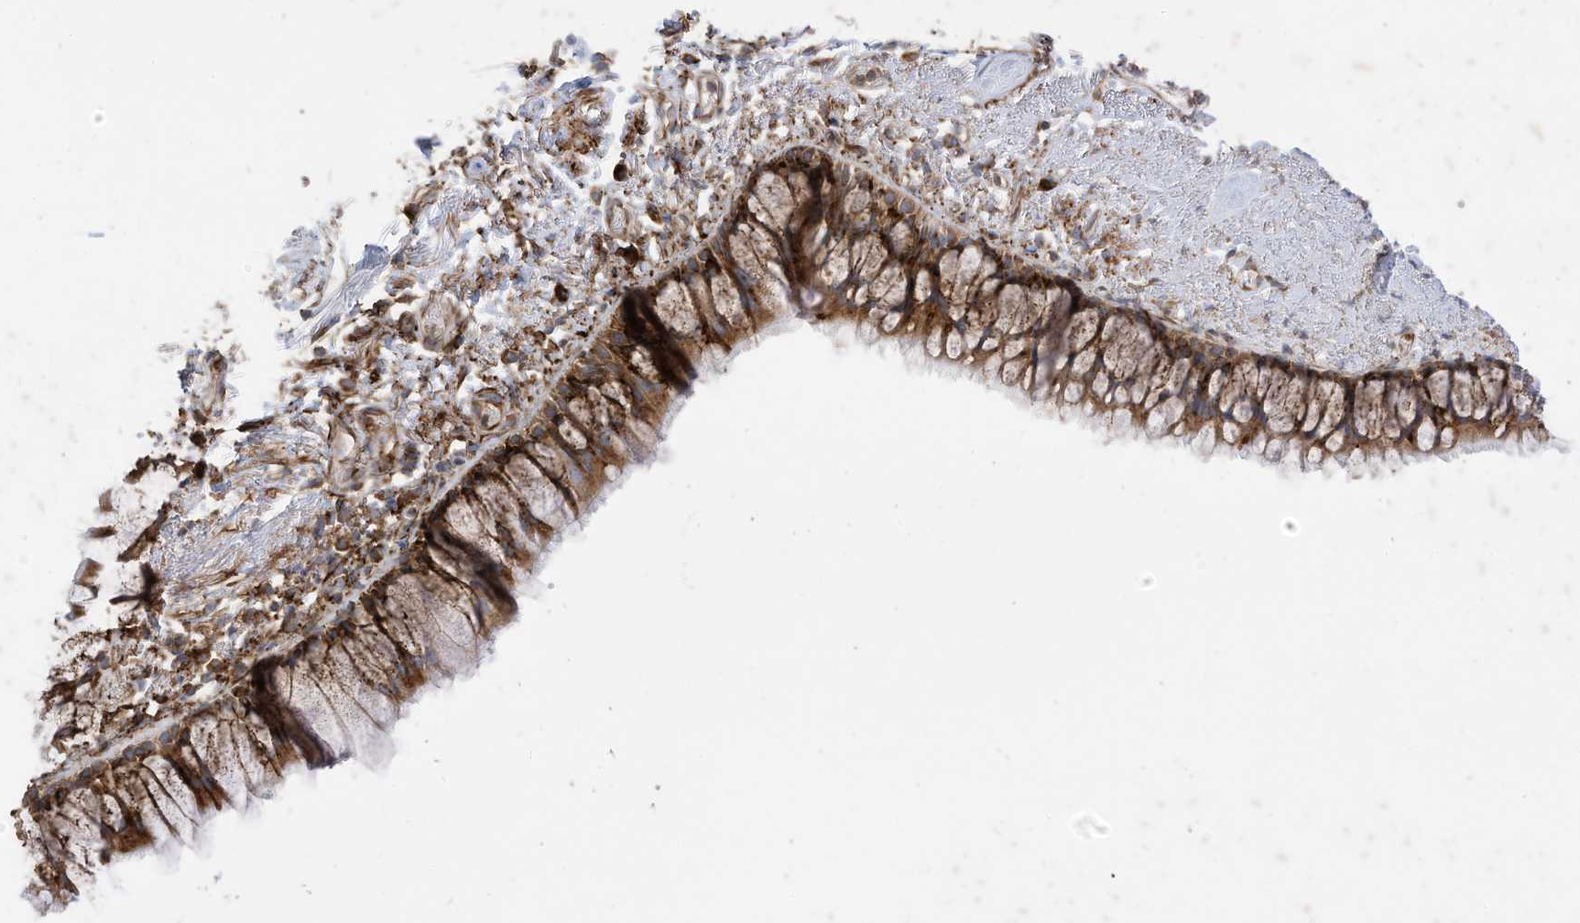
{"staining": {"intensity": "moderate", "quantity": ">75%", "location": "cytoplasmic/membranous"}, "tissue": "bronchus", "cell_type": "Respiratory epithelial cells", "image_type": "normal", "snomed": [{"axis": "morphology", "description": "Normal tissue, NOS"}, {"axis": "topography", "description": "Cartilage tissue"}, {"axis": "topography", "description": "Bronchus"}], "caption": "Immunohistochemical staining of normal bronchus displays moderate cytoplasmic/membranous protein staining in approximately >75% of respiratory epithelial cells.", "gene": "TRNAU1AP", "patient": {"sex": "female", "age": 73}}